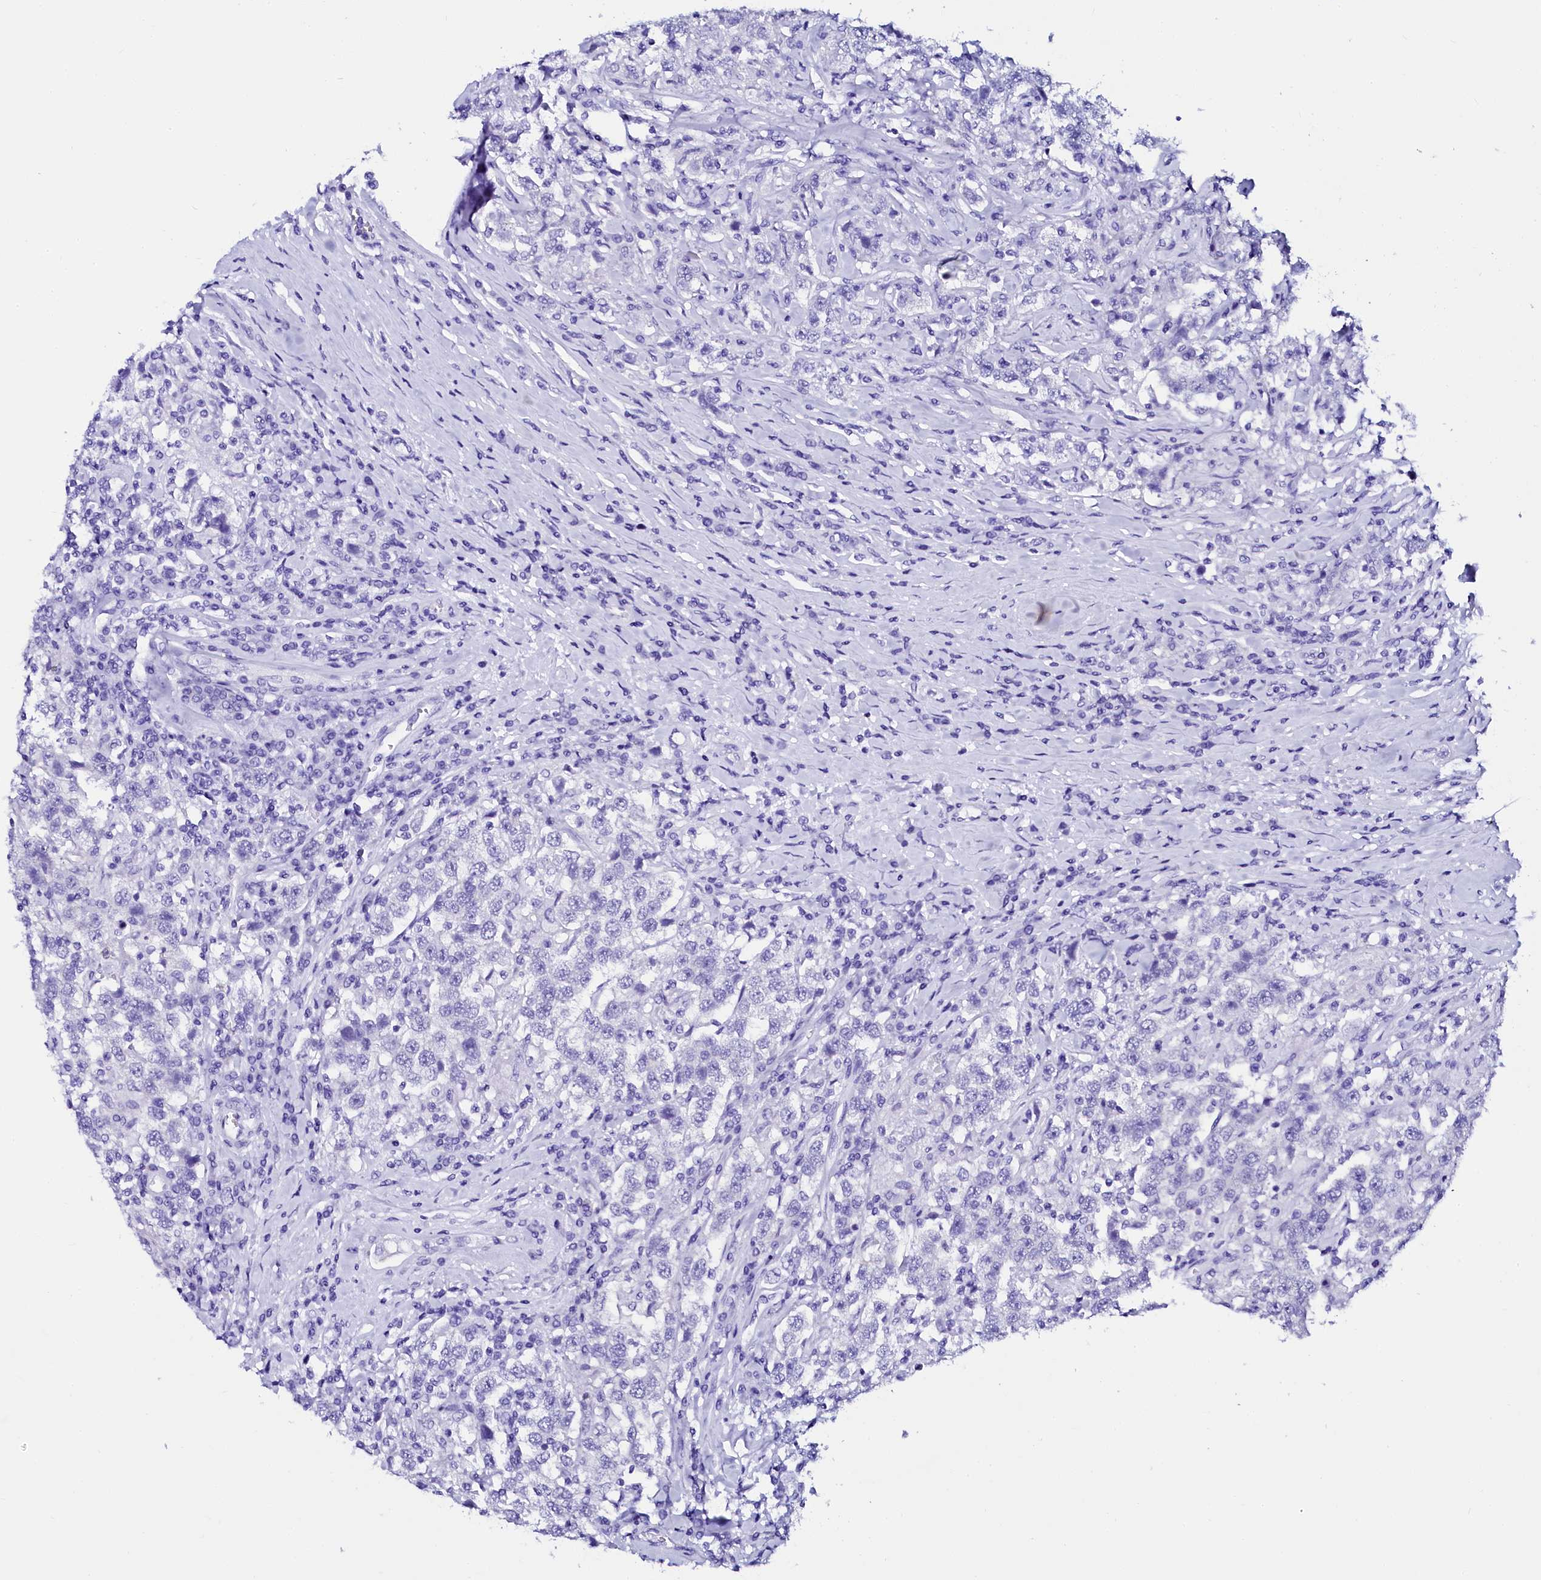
{"staining": {"intensity": "negative", "quantity": "none", "location": "none"}, "tissue": "testis cancer", "cell_type": "Tumor cells", "image_type": "cancer", "snomed": [{"axis": "morphology", "description": "Seminoma, NOS"}, {"axis": "topography", "description": "Testis"}], "caption": "A micrograph of human testis cancer (seminoma) is negative for staining in tumor cells.", "gene": "SORD", "patient": {"sex": "male", "age": 41}}